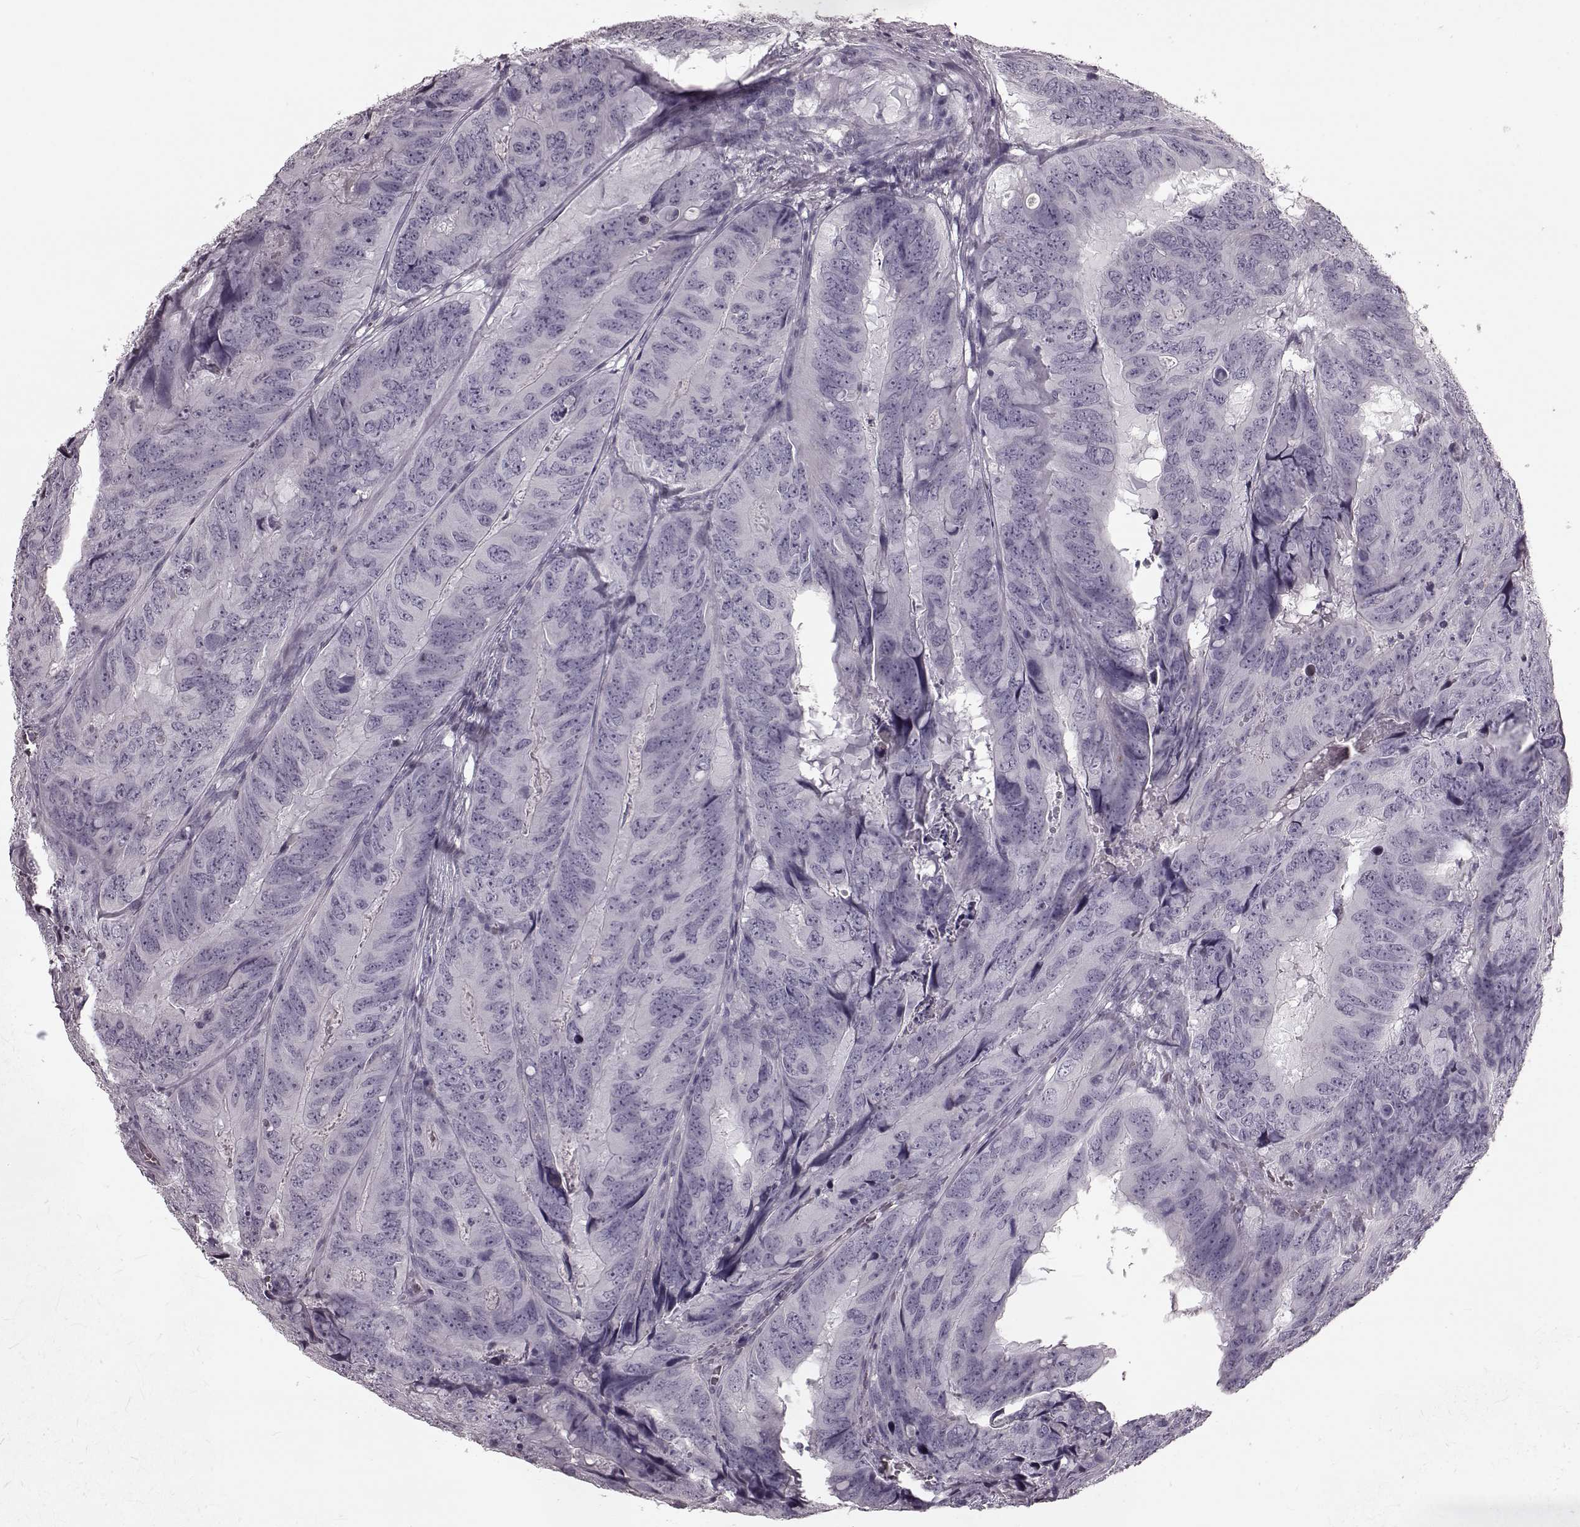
{"staining": {"intensity": "negative", "quantity": "none", "location": "none"}, "tissue": "colorectal cancer", "cell_type": "Tumor cells", "image_type": "cancer", "snomed": [{"axis": "morphology", "description": "Adenocarcinoma, NOS"}, {"axis": "topography", "description": "Colon"}], "caption": "An immunohistochemistry (IHC) micrograph of adenocarcinoma (colorectal) is shown. There is no staining in tumor cells of adenocarcinoma (colorectal).", "gene": "CST7", "patient": {"sex": "male", "age": 79}}